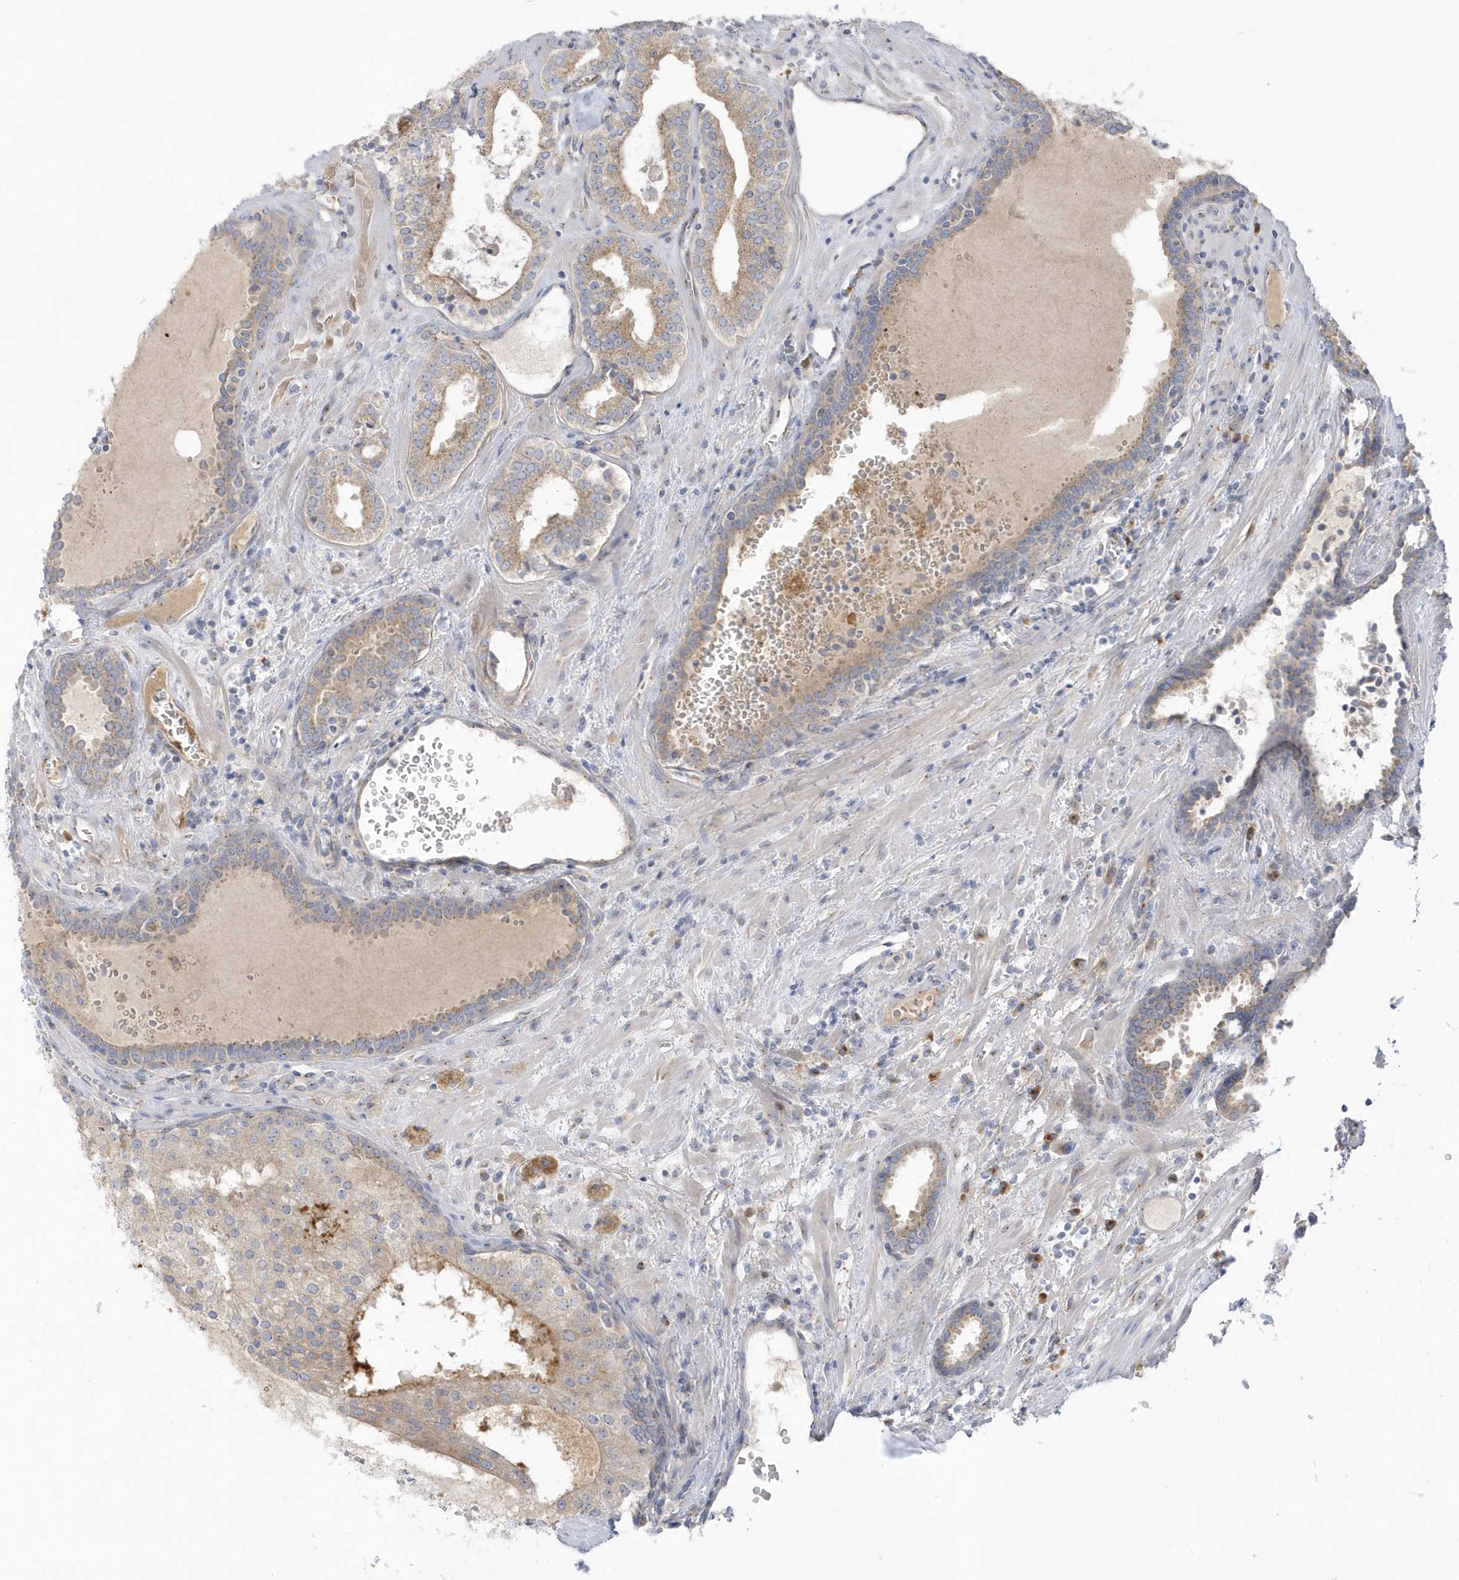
{"staining": {"intensity": "moderate", "quantity": "<25%", "location": "cytoplasmic/membranous"}, "tissue": "prostate cancer", "cell_type": "Tumor cells", "image_type": "cancer", "snomed": [{"axis": "morphology", "description": "Adenocarcinoma, High grade"}, {"axis": "topography", "description": "Prostate"}], "caption": "IHC histopathology image of neoplastic tissue: human prostate high-grade adenocarcinoma stained using immunohistochemistry shows low levels of moderate protein expression localized specifically in the cytoplasmic/membranous of tumor cells, appearing as a cytoplasmic/membranous brown color.", "gene": "SEMA3D", "patient": {"sex": "male", "age": 68}}